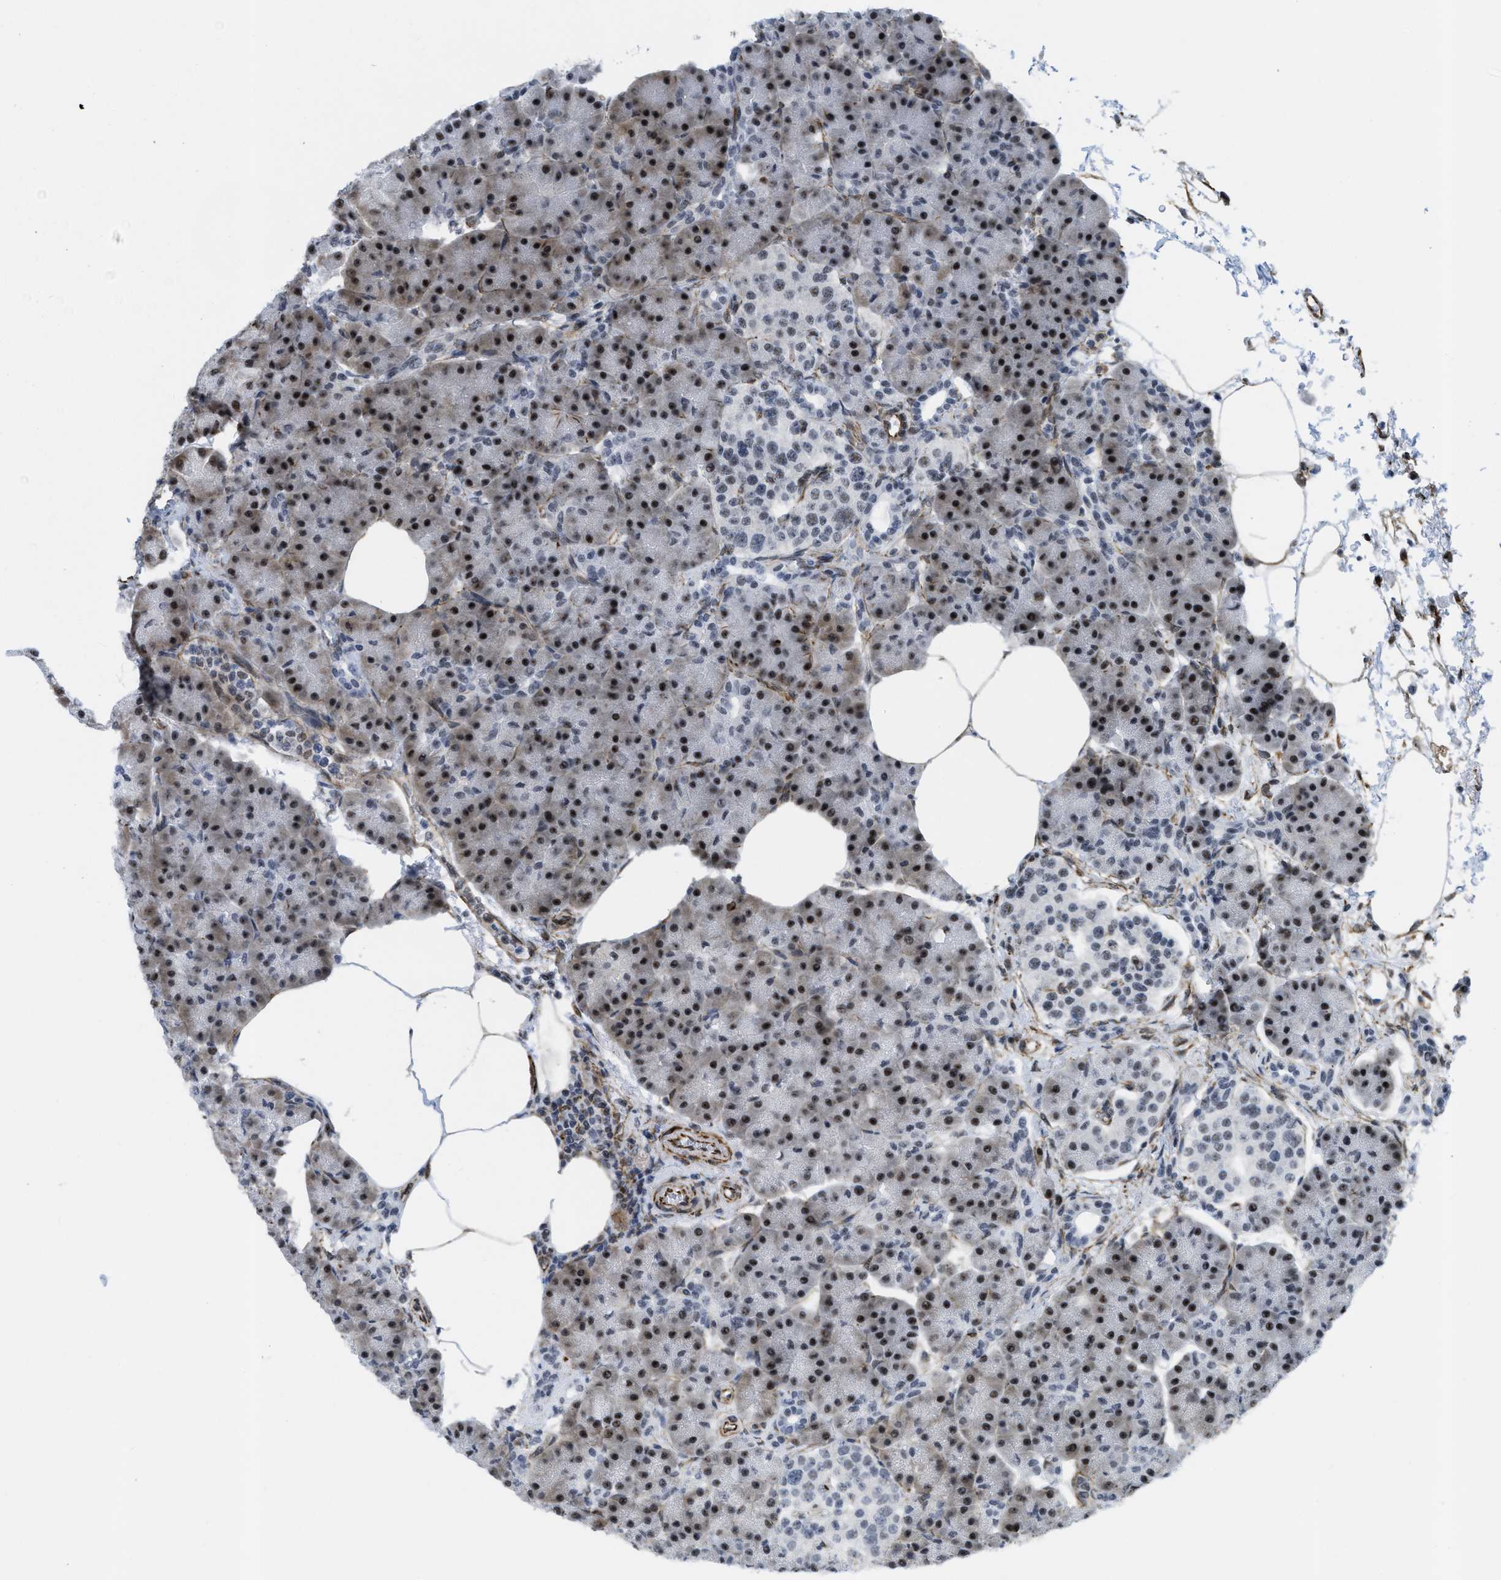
{"staining": {"intensity": "strong", "quantity": ">75%", "location": "cytoplasmic/membranous,nuclear"}, "tissue": "pancreas", "cell_type": "Exocrine glandular cells", "image_type": "normal", "snomed": [{"axis": "morphology", "description": "Normal tissue, NOS"}, {"axis": "topography", "description": "Pancreas"}], "caption": "Exocrine glandular cells demonstrate strong cytoplasmic/membranous,nuclear positivity in about >75% of cells in unremarkable pancreas. The staining was performed using DAB (3,3'-diaminobenzidine) to visualize the protein expression in brown, while the nuclei were stained in blue with hematoxylin (Magnification: 20x).", "gene": "LRRC8B", "patient": {"sex": "female", "age": 70}}